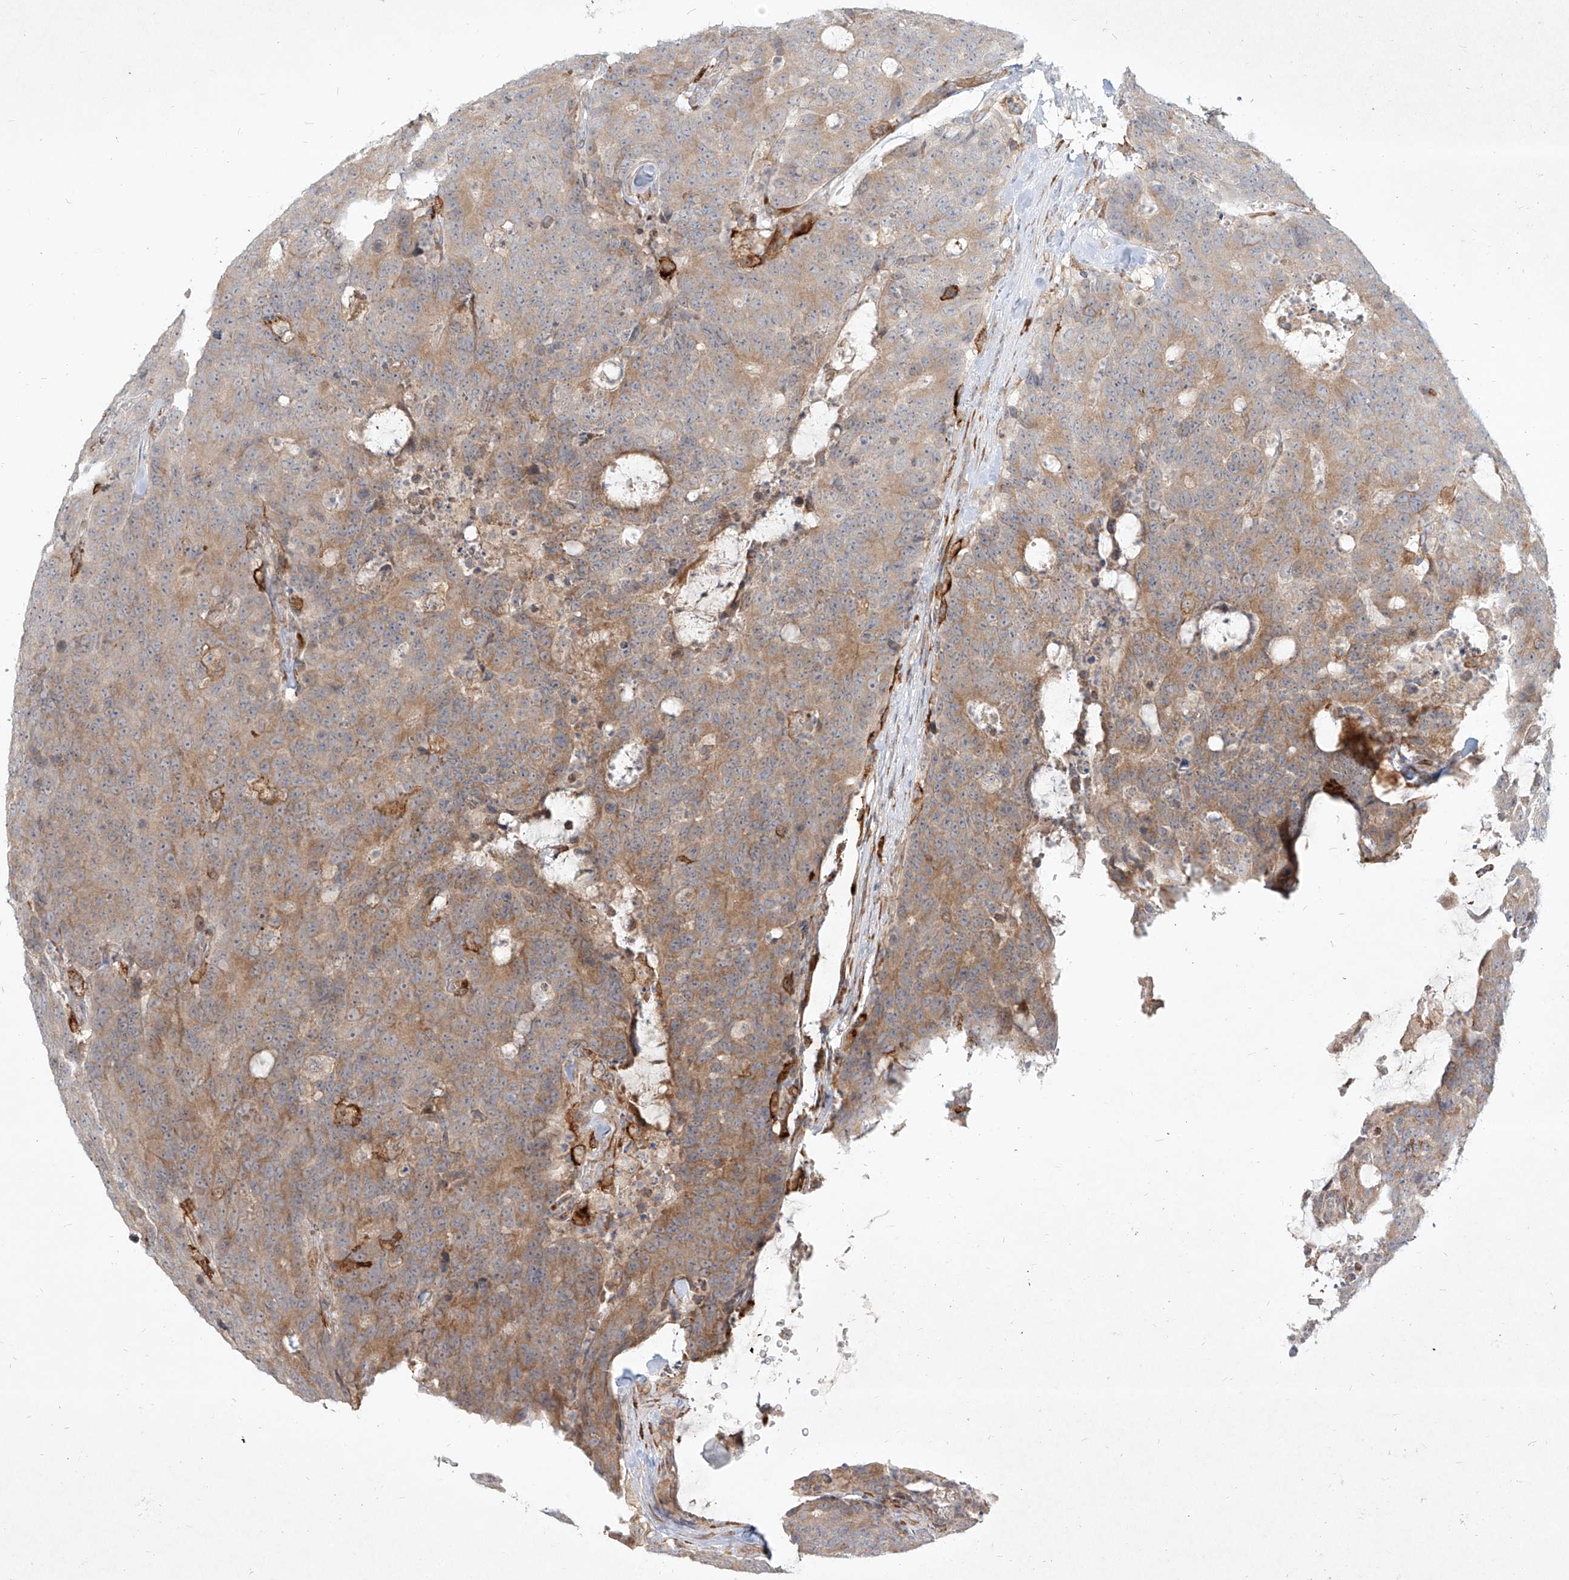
{"staining": {"intensity": "moderate", "quantity": "<25%", "location": "cytoplasmic/membranous"}, "tissue": "colorectal cancer", "cell_type": "Tumor cells", "image_type": "cancer", "snomed": [{"axis": "morphology", "description": "Adenocarcinoma, NOS"}, {"axis": "topography", "description": "Colon"}], "caption": "High-power microscopy captured an immunohistochemistry photomicrograph of colorectal cancer, revealing moderate cytoplasmic/membranous expression in approximately <25% of tumor cells. (Stains: DAB in brown, nuclei in blue, Microscopy: brightfield microscopy at high magnification).", "gene": "CD209", "patient": {"sex": "female", "age": 86}}